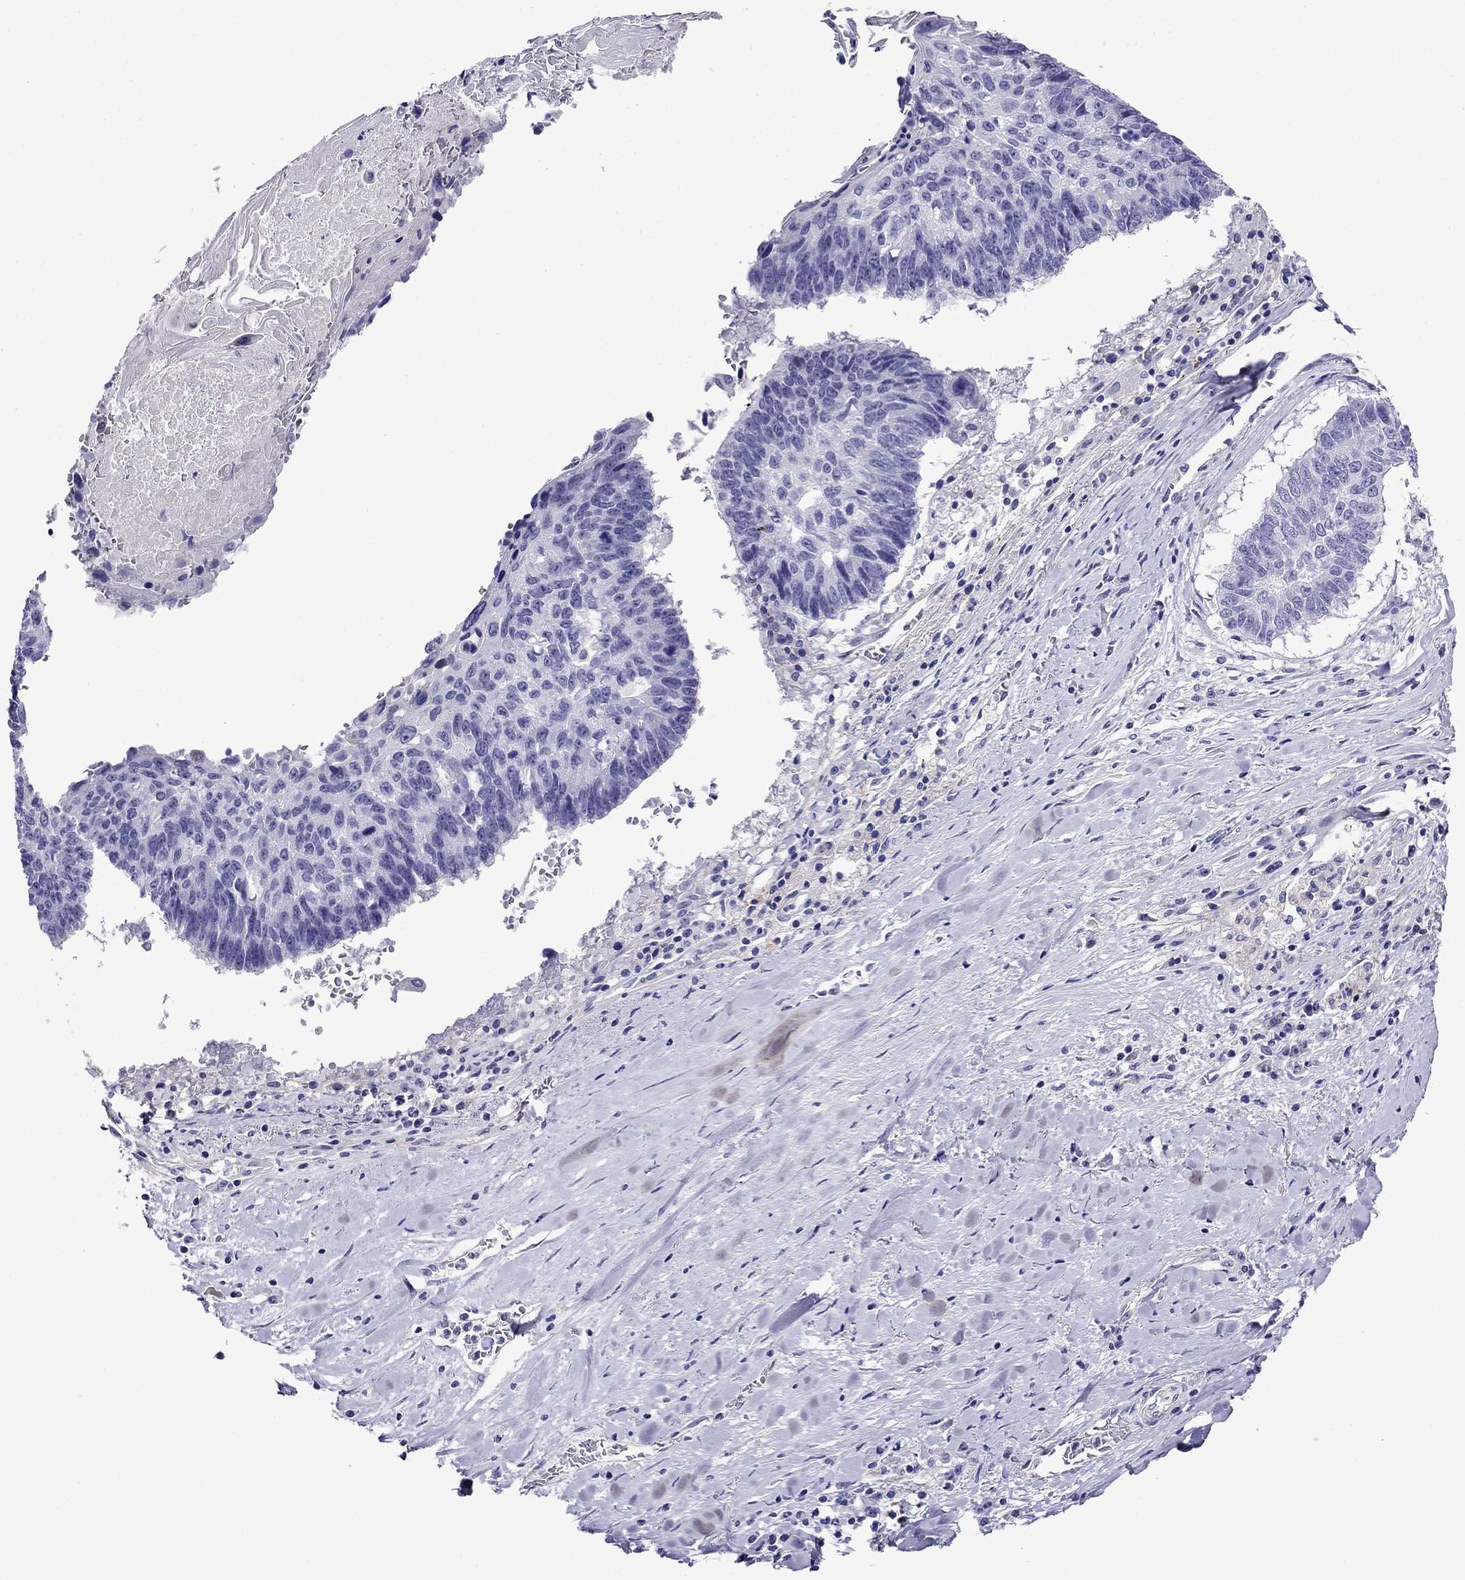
{"staining": {"intensity": "negative", "quantity": "none", "location": "none"}, "tissue": "lung cancer", "cell_type": "Tumor cells", "image_type": "cancer", "snomed": [{"axis": "morphology", "description": "Squamous cell carcinoma, NOS"}, {"axis": "topography", "description": "Lung"}], "caption": "The micrograph exhibits no staining of tumor cells in lung cancer (squamous cell carcinoma).", "gene": "SCG2", "patient": {"sex": "male", "age": 73}}